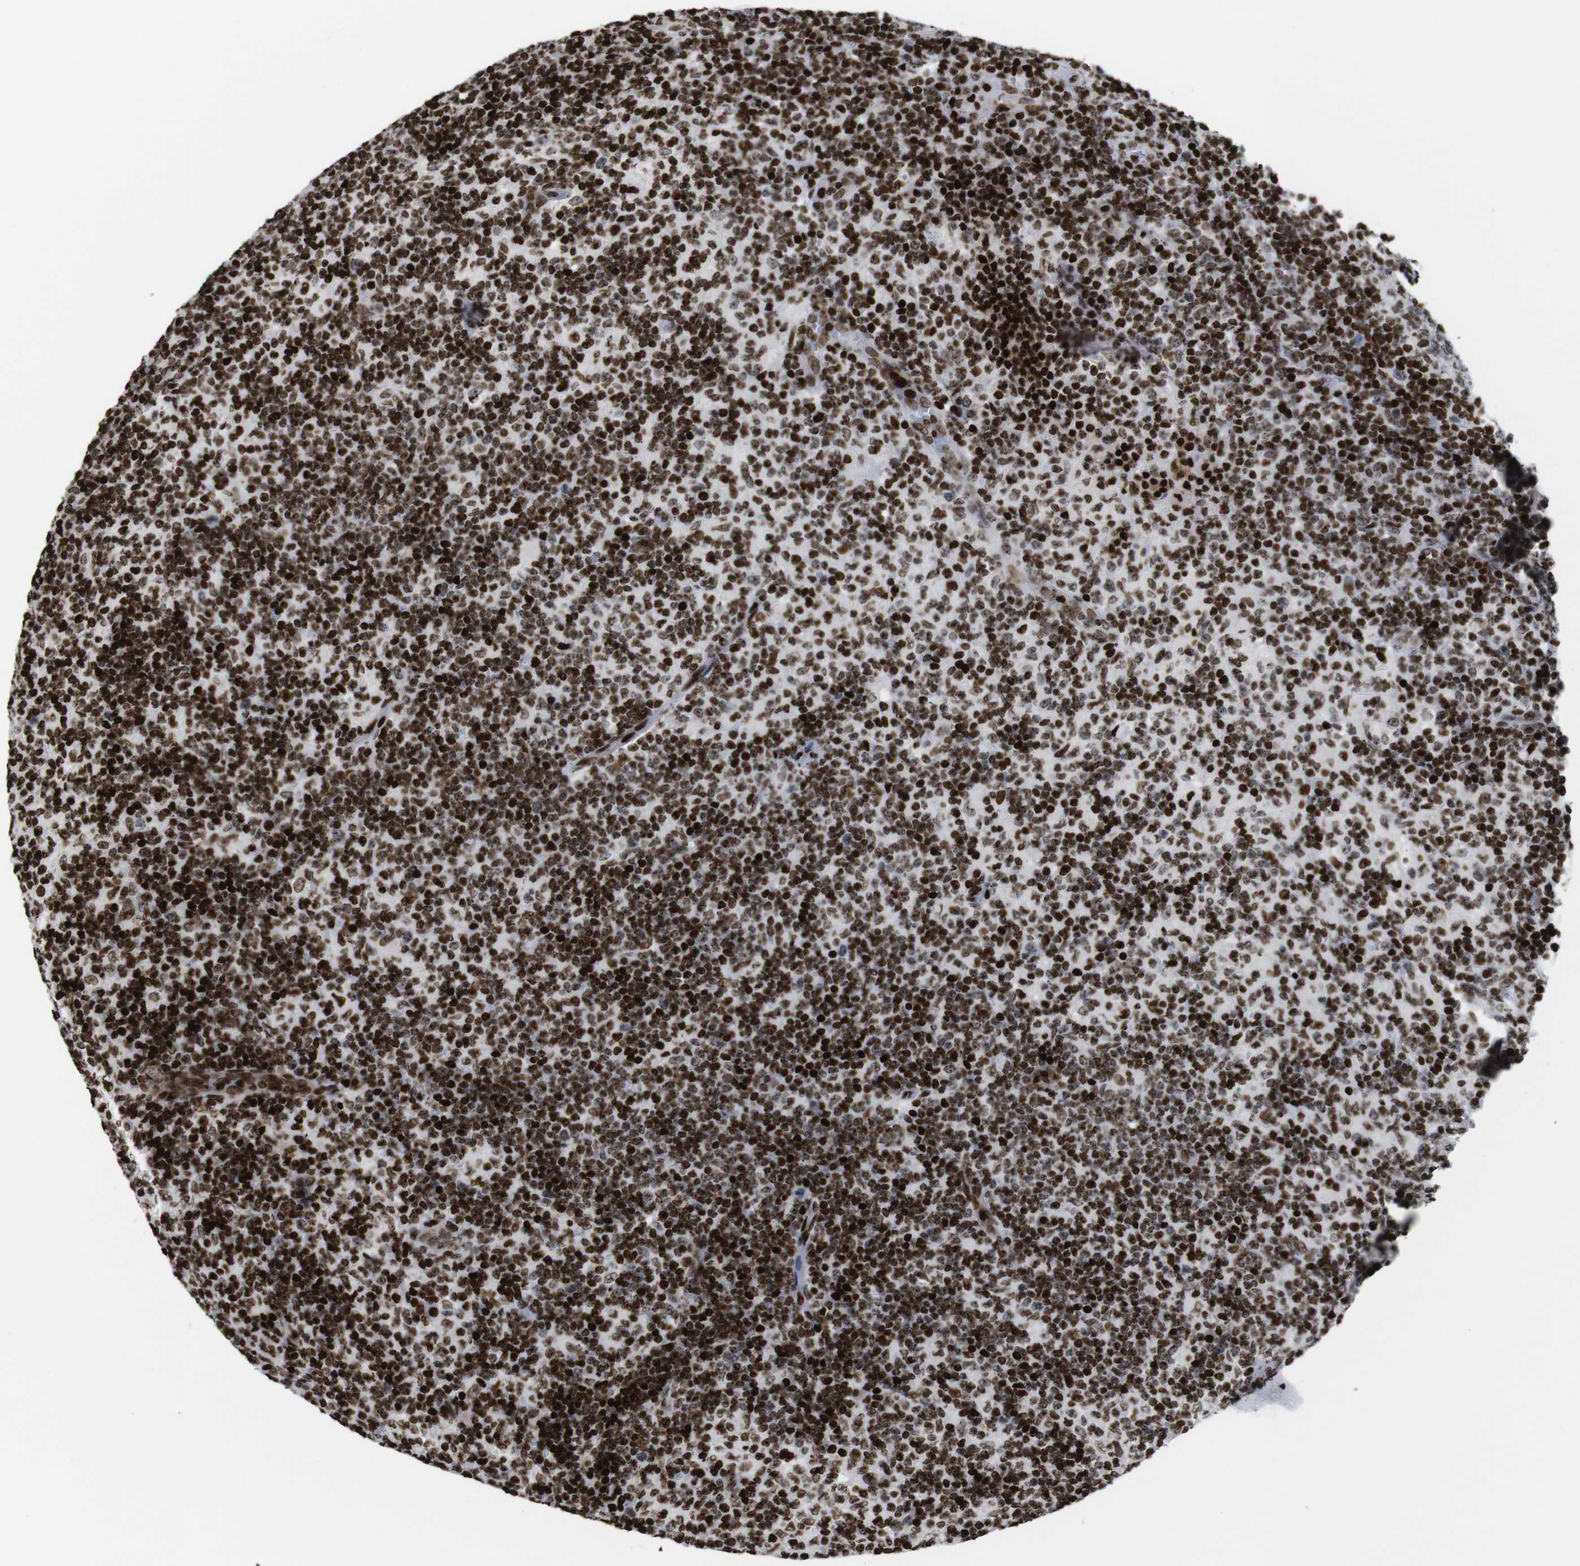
{"staining": {"intensity": "strong", "quantity": ">75%", "location": "nuclear"}, "tissue": "lymph node", "cell_type": "Germinal center cells", "image_type": "normal", "snomed": [{"axis": "morphology", "description": "Normal tissue, NOS"}, {"axis": "morphology", "description": "Inflammation, NOS"}, {"axis": "topography", "description": "Lymph node"}], "caption": "Protein expression analysis of normal lymph node displays strong nuclear staining in about >75% of germinal center cells.", "gene": "H1", "patient": {"sex": "male", "age": 55}}